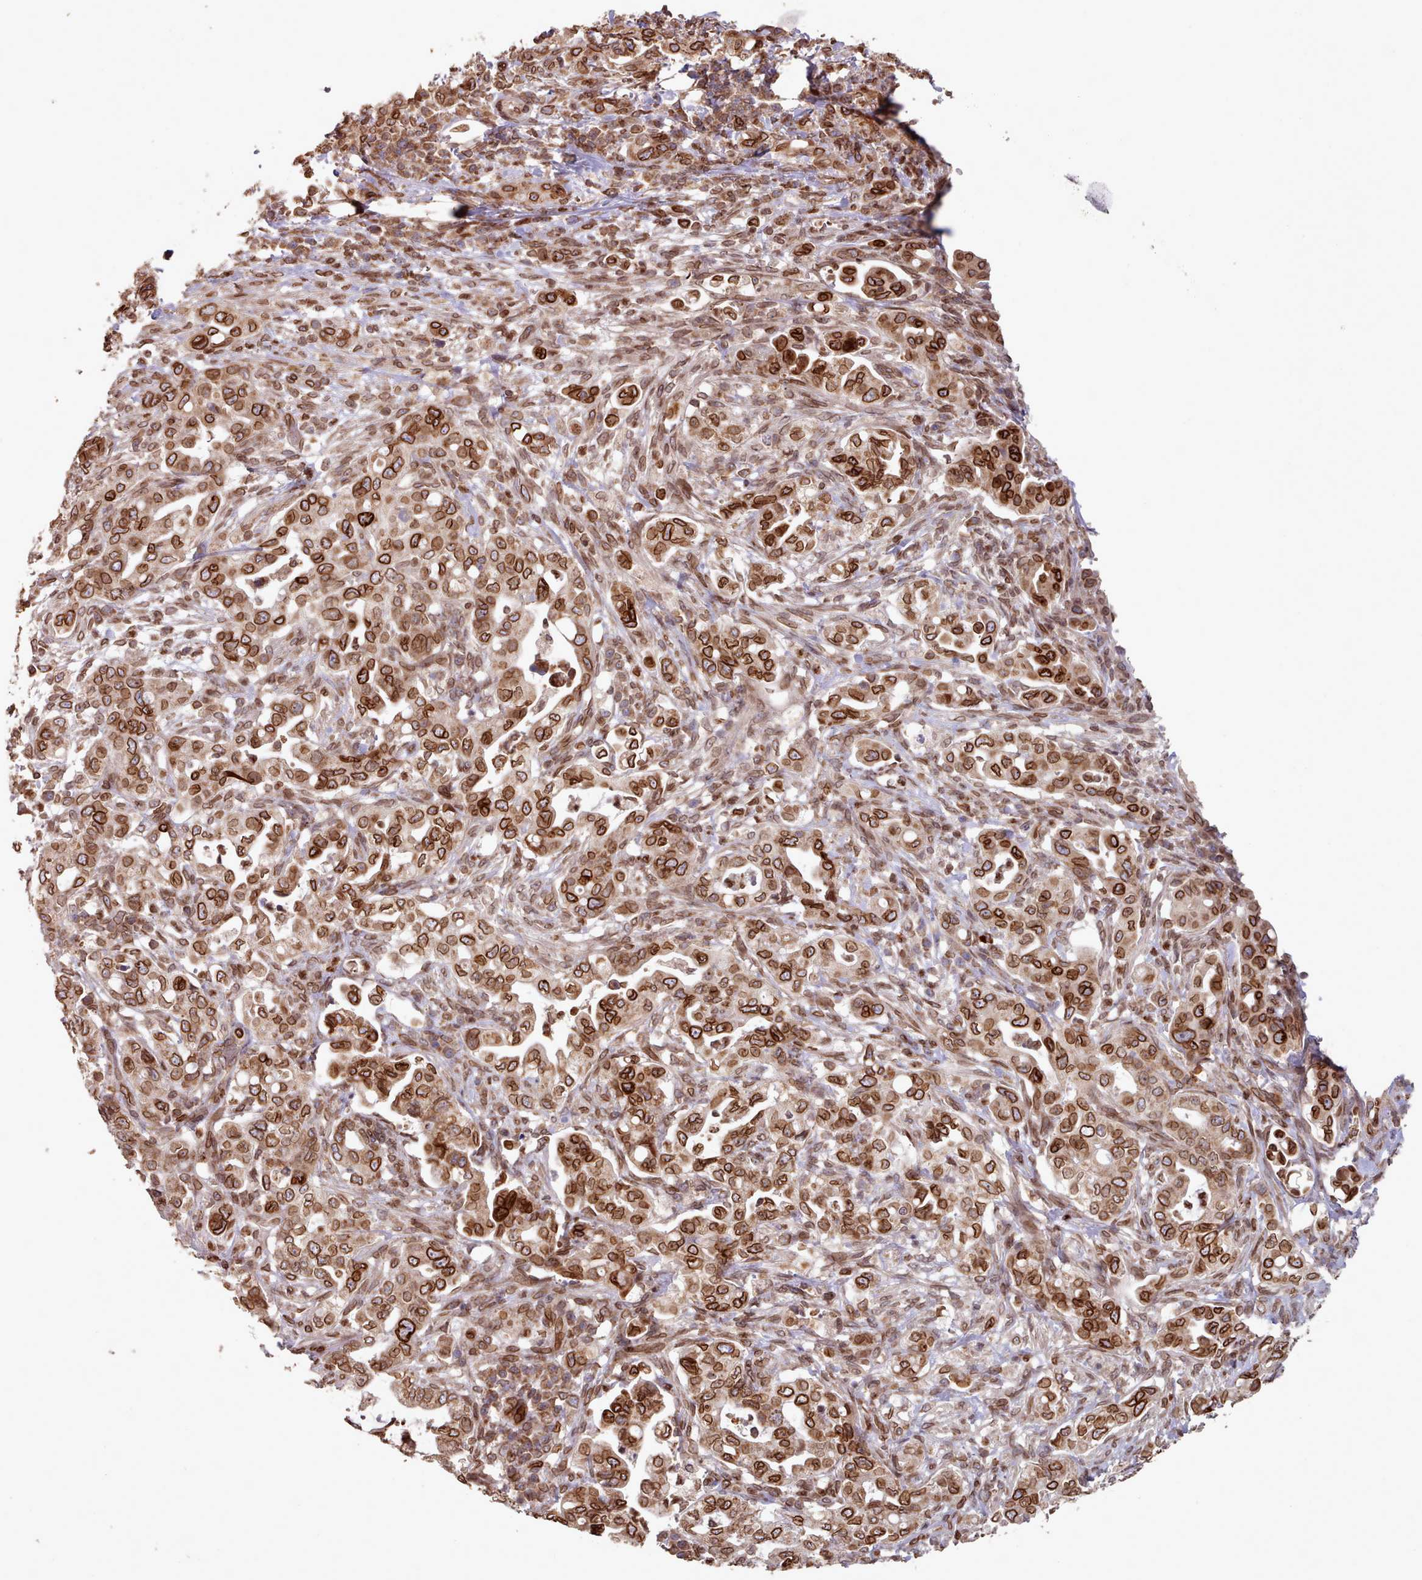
{"staining": {"intensity": "strong", "quantity": ">75%", "location": "cytoplasmic/membranous,nuclear"}, "tissue": "pancreatic cancer", "cell_type": "Tumor cells", "image_type": "cancer", "snomed": [{"axis": "morphology", "description": "Normal tissue, NOS"}, {"axis": "morphology", "description": "Adenocarcinoma, NOS"}, {"axis": "topography", "description": "Lymph node"}, {"axis": "topography", "description": "Pancreas"}], "caption": "The immunohistochemical stain labels strong cytoplasmic/membranous and nuclear positivity in tumor cells of pancreatic cancer tissue. (DAB (3,3'-diaminobenzidine) = brown stain, brightfield microscopy at high magnification).", "gene": "TOR1AIP1", "patient": {"sex": "female", "age": 67}}